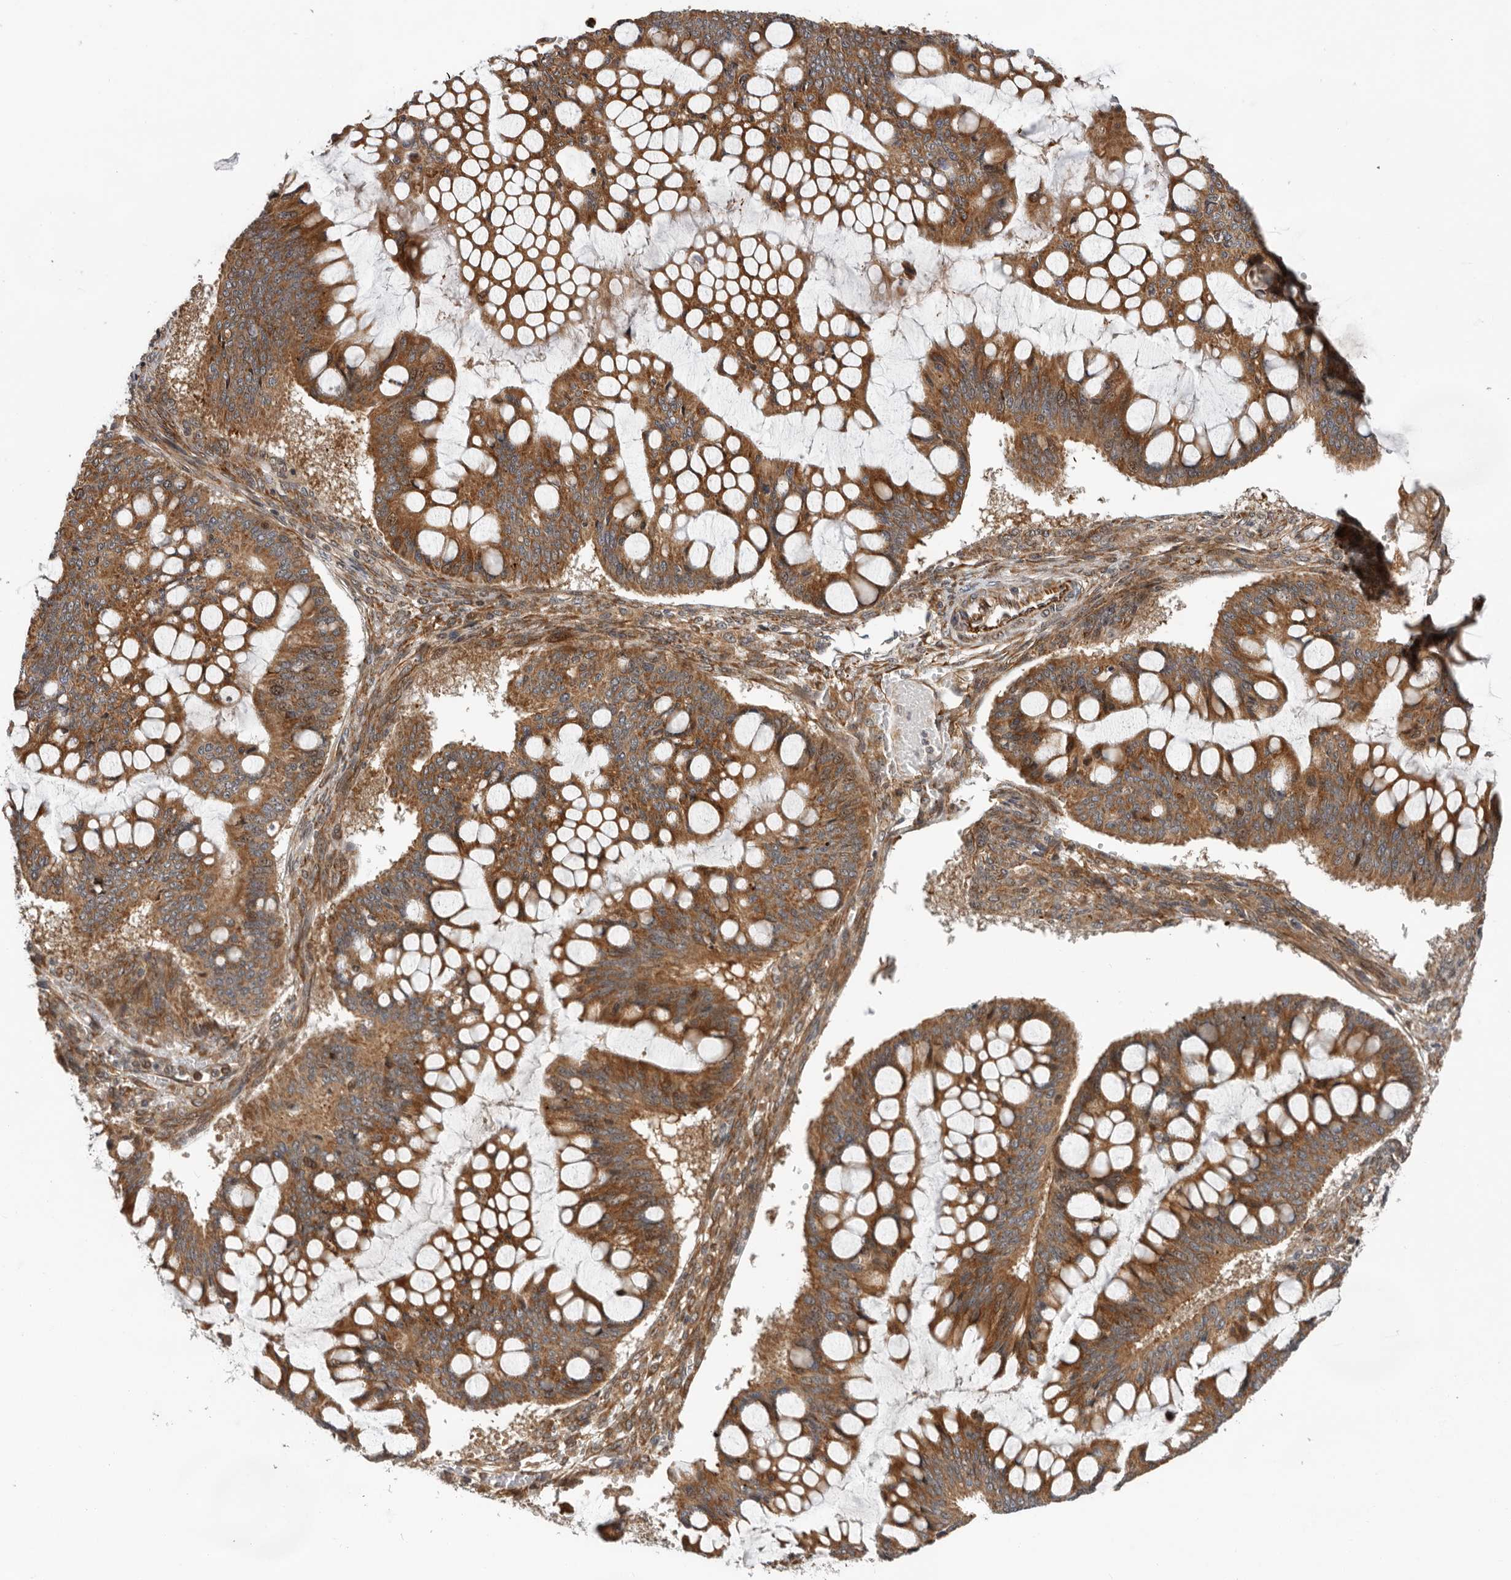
{"staining": {"intensity": "strong", "quantity": ">75%", "location": "cytoplasmic/membranous"}, "tissue": "ovarian cancer", "cell_type": "Tumor cells", "image_type": "cancer", "snomed": [{"axis": "morphology", "description": "Cystadenocarcinoma, mucinous, NOS"}, {"axis": "topography", "description": "Ovary"}], "caption": "Brown immunohistochemical staining in human ovarian cancer shows strong cytoplasmic/membranous staining in about >75% of tumor cells.", "gene": "RNF157", "patient": {"sex": "female", "age": 73}}